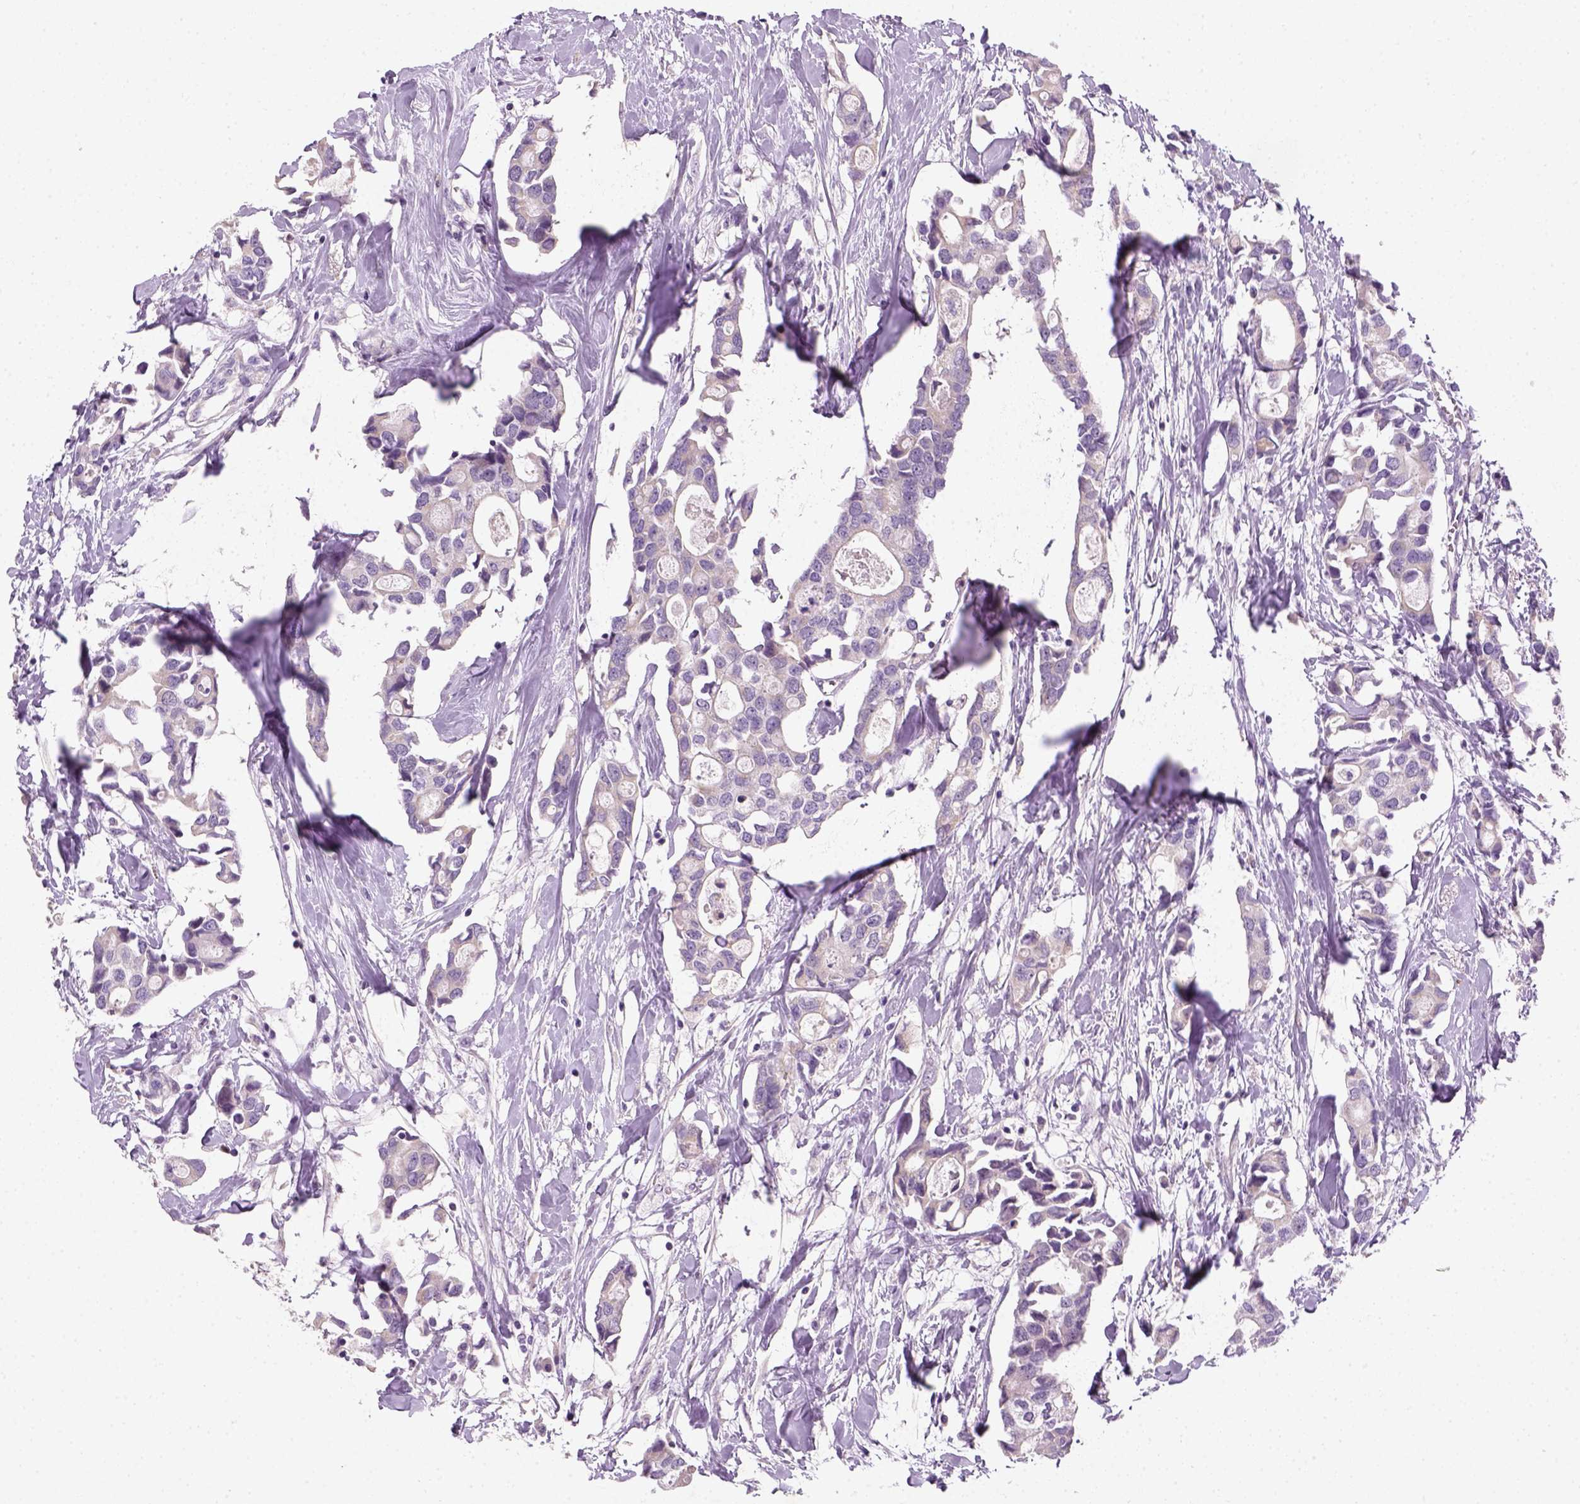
{"staining": {"intensity": "negative", "quantity": "none", "location": "none"}, "tissue": "breast cancer", "cell_type": "Tumor cells", "image_type": "cancer", "snomed": [{"axis": "morphology", "description": "Duct carcinoma"}, {"axis": "topography", "description": "Breast"}], "caption": "Human intraductal carcinoma (breast) stained for a protein using immunohistochemistry demonstrates no staining in tumor cells.", "gene": "NUDT6", "patient": {"sex": "female", "age": 83}}